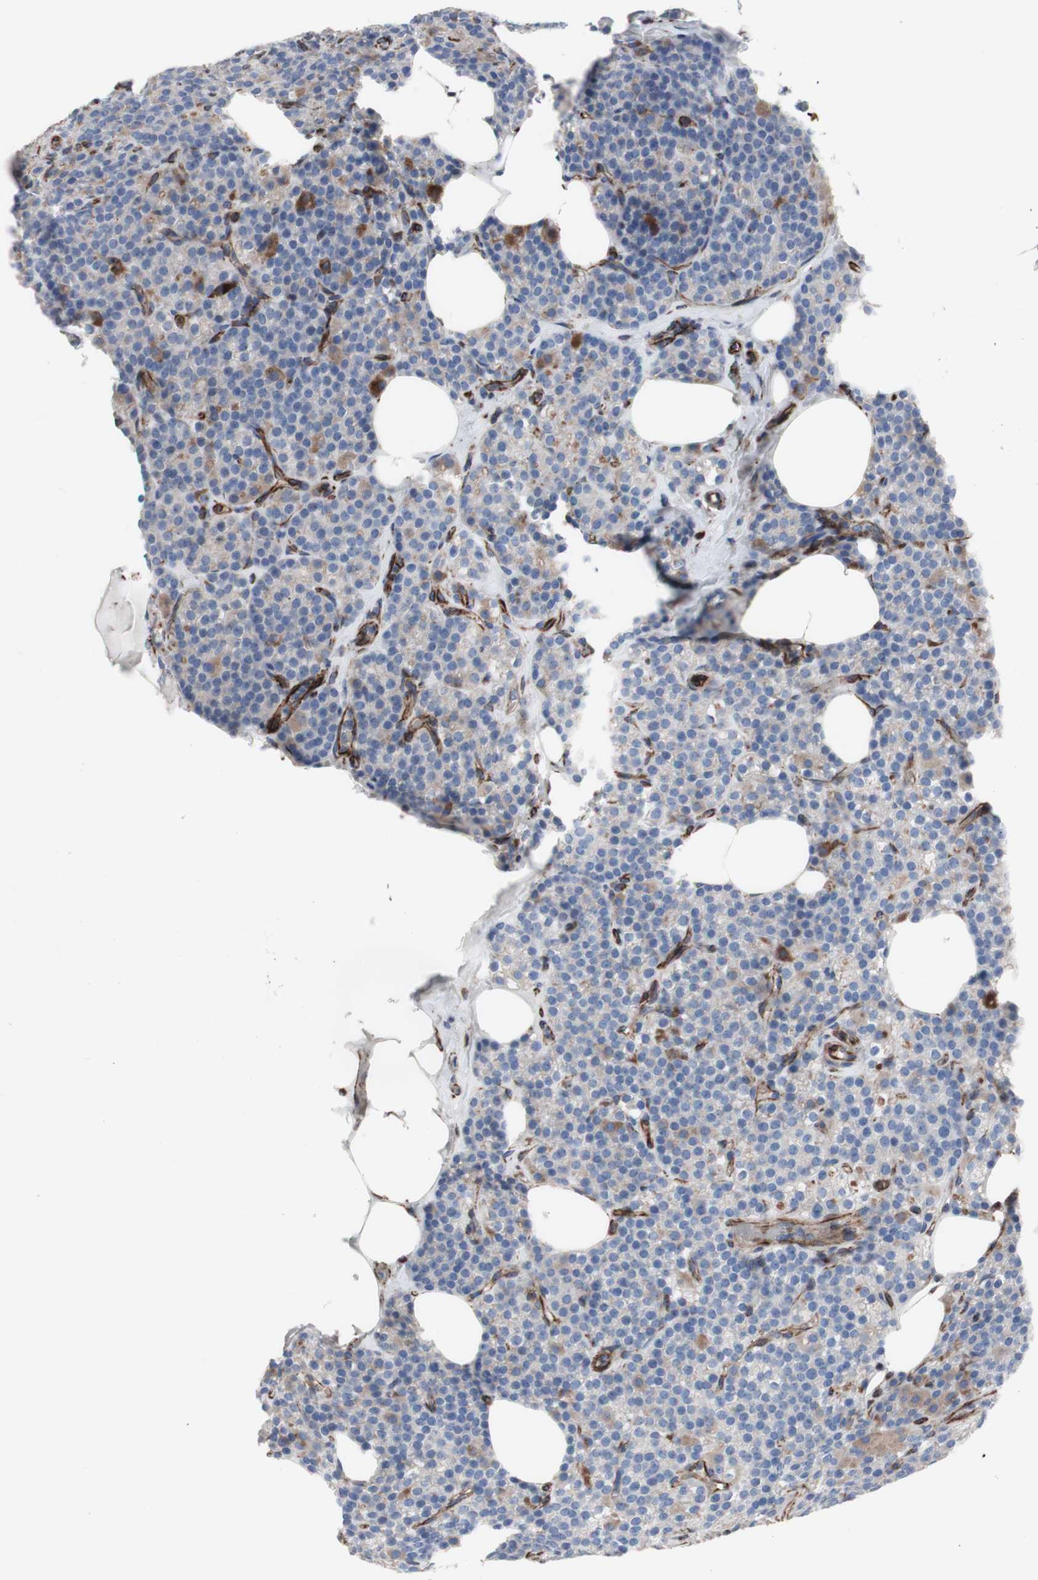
{"staining": {"intensity": "moderate", "quantity": "<25%", "location": "cytoplasmic/membranous"}, "tissue": "parathyroid gland", "cell_type": "Glandular cells", "image_type": "normal", "snomed": [{"axis": "morphology", "description": "Normal tissue, NOS"}, {"axis": "topography", "description": "Parathyroid gland"}], "caption": "Unremarkable parathyroid gland reveals moderate cytoplasmic/membranous positivity in approximately <25% of glandular cells, visualized by immunohistochemistry. The staining was performed using DAB (3,3'-diaminobenzidine) to visualize the protein expression in brown, while the nuclei were stained in blue with hematoxylin (Magnification: 20x).", "gene": "AGPAT5", "patient": {"sex": "female", "age": 57}}